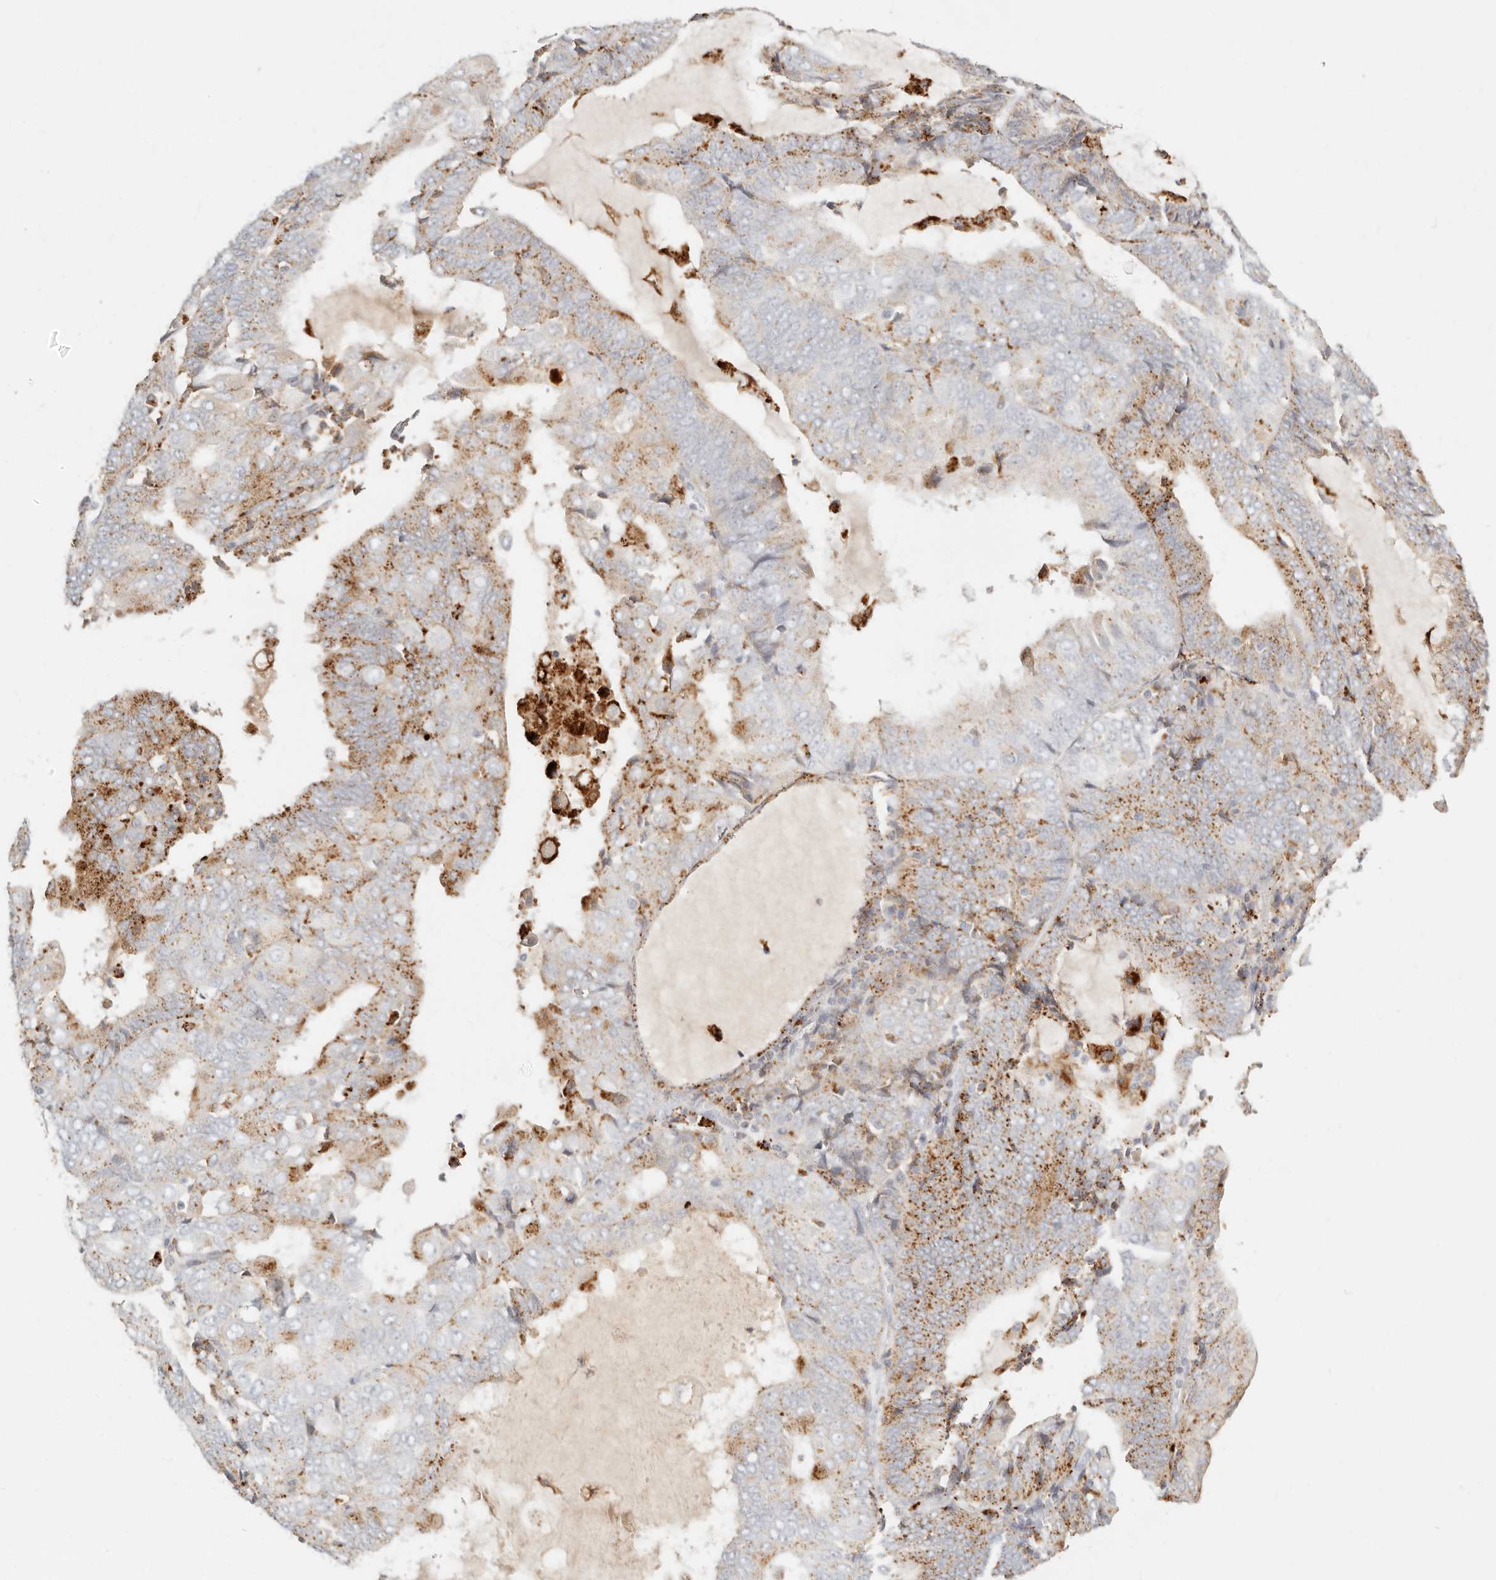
{"staining": {"intensity": "moderate", "quantity": "25%-75%", "location": "cytoplasmic/membranous"}, "tissue": "endometrial cancer", "cell_type": "Tumor cells", "image_type": "cancer", "snomed": [{"axis": "morphology", "description": "Adenocarcinoma, NOS"}, {"axis": "topography", "description": "Endometrium"}], "caption": "Tumor cells show medium levels of moderate cytoplasmic/membranous positivity in about 25%-75% of cells in human endometrial cancer.", "gene": "RNASET2", "patient": {"sex": "female", "age": 81}}